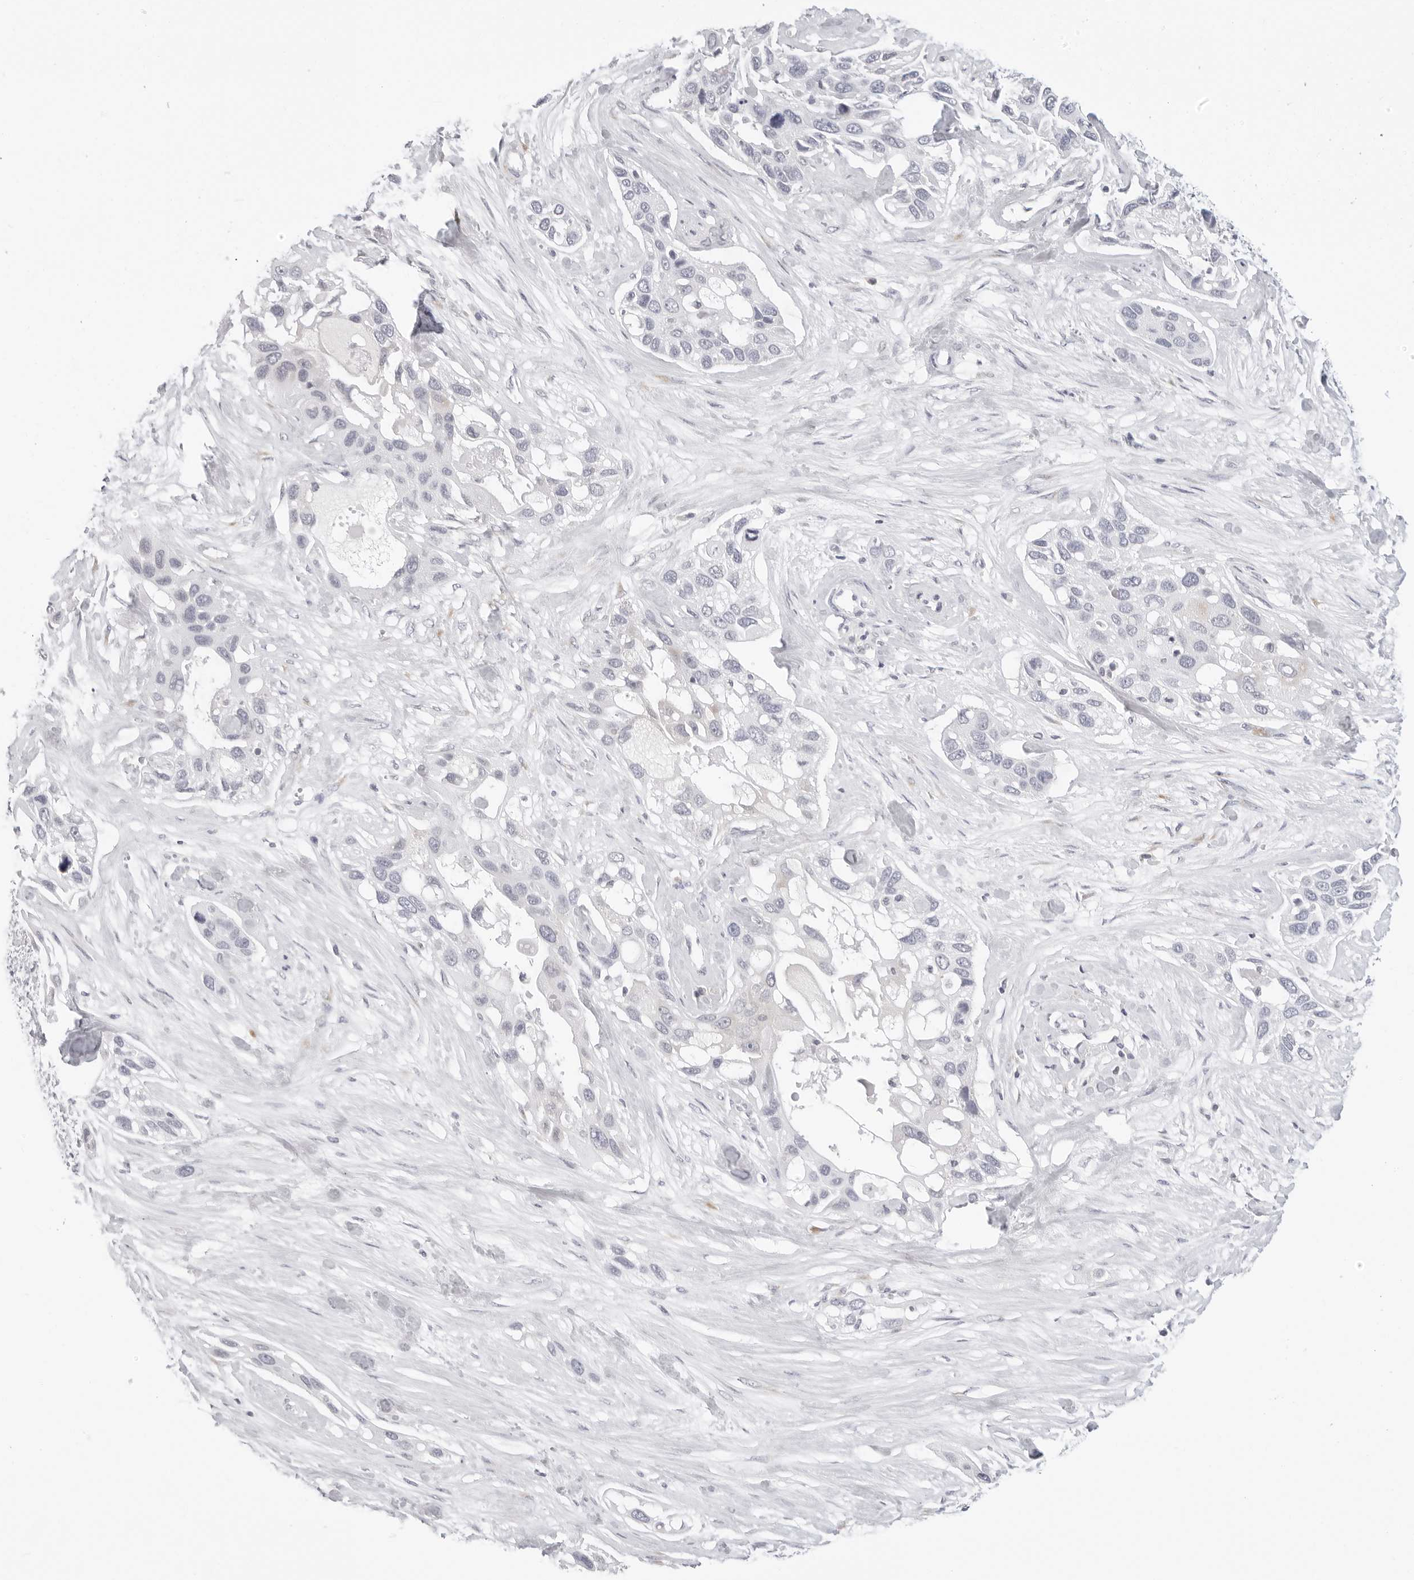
{"staining": {"intensity": "negative", "quantity": "none", "location": "none"}, "tissue": "pancreatic cancer", "cell_type": "Tumor cells", "image_type": "cancer", "snomed": [{"axis": "morphology", "description": "Adenocarcinoma, NOS"}, {"axis": "topography", "description": "Pancreas"}], "caption": "An immunohistochemistry (IHC) photomicrograph of pancreatic adenocarcinoma is shown. There is no staining in tumor cells of pancreatic adenocarcinoma. (DAB IHC visualized using brightfield microscopy, high magnification).", "gene": "EDN2", "patient": {"sex": "female", "age": 60}}